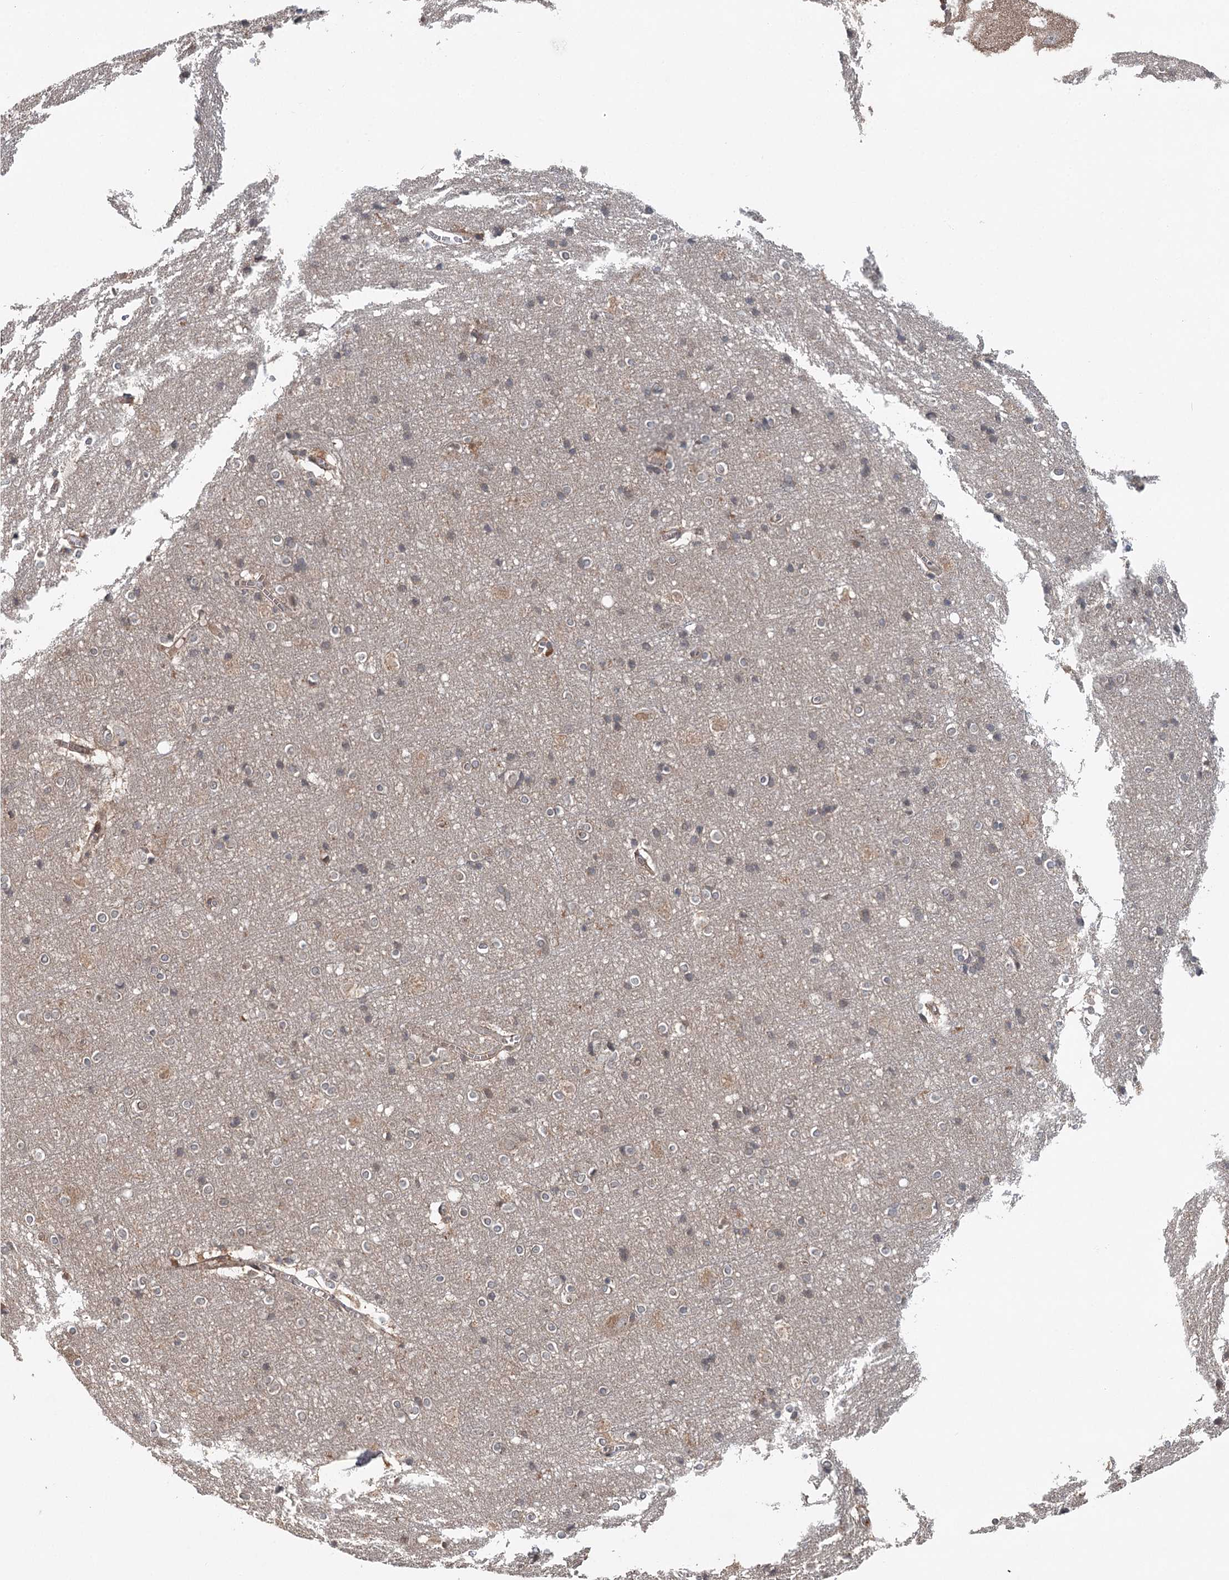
{"staining": {"intensity": "weak", "quantity": ">75%", "location": "cytoplasmic/membranous"}, "tissue": "cerebral cortex", "cell_type": "Endothelial cells", "image_type": "normal", "snomed": [{"axis": "morphology", "description": "Normal tissue, NOS"}, {"axis": "topography", "description": "Cerebral cortex"}], "caption": "Cerebral cortex stained with immunohistochemistry (IHC) demonstrates weak cytoplasmic/membranous positivity in approximately >75% of endothelial cells.", "gene": "ENSG00000273217", "patient": {"sex": "male", "age": 54}}